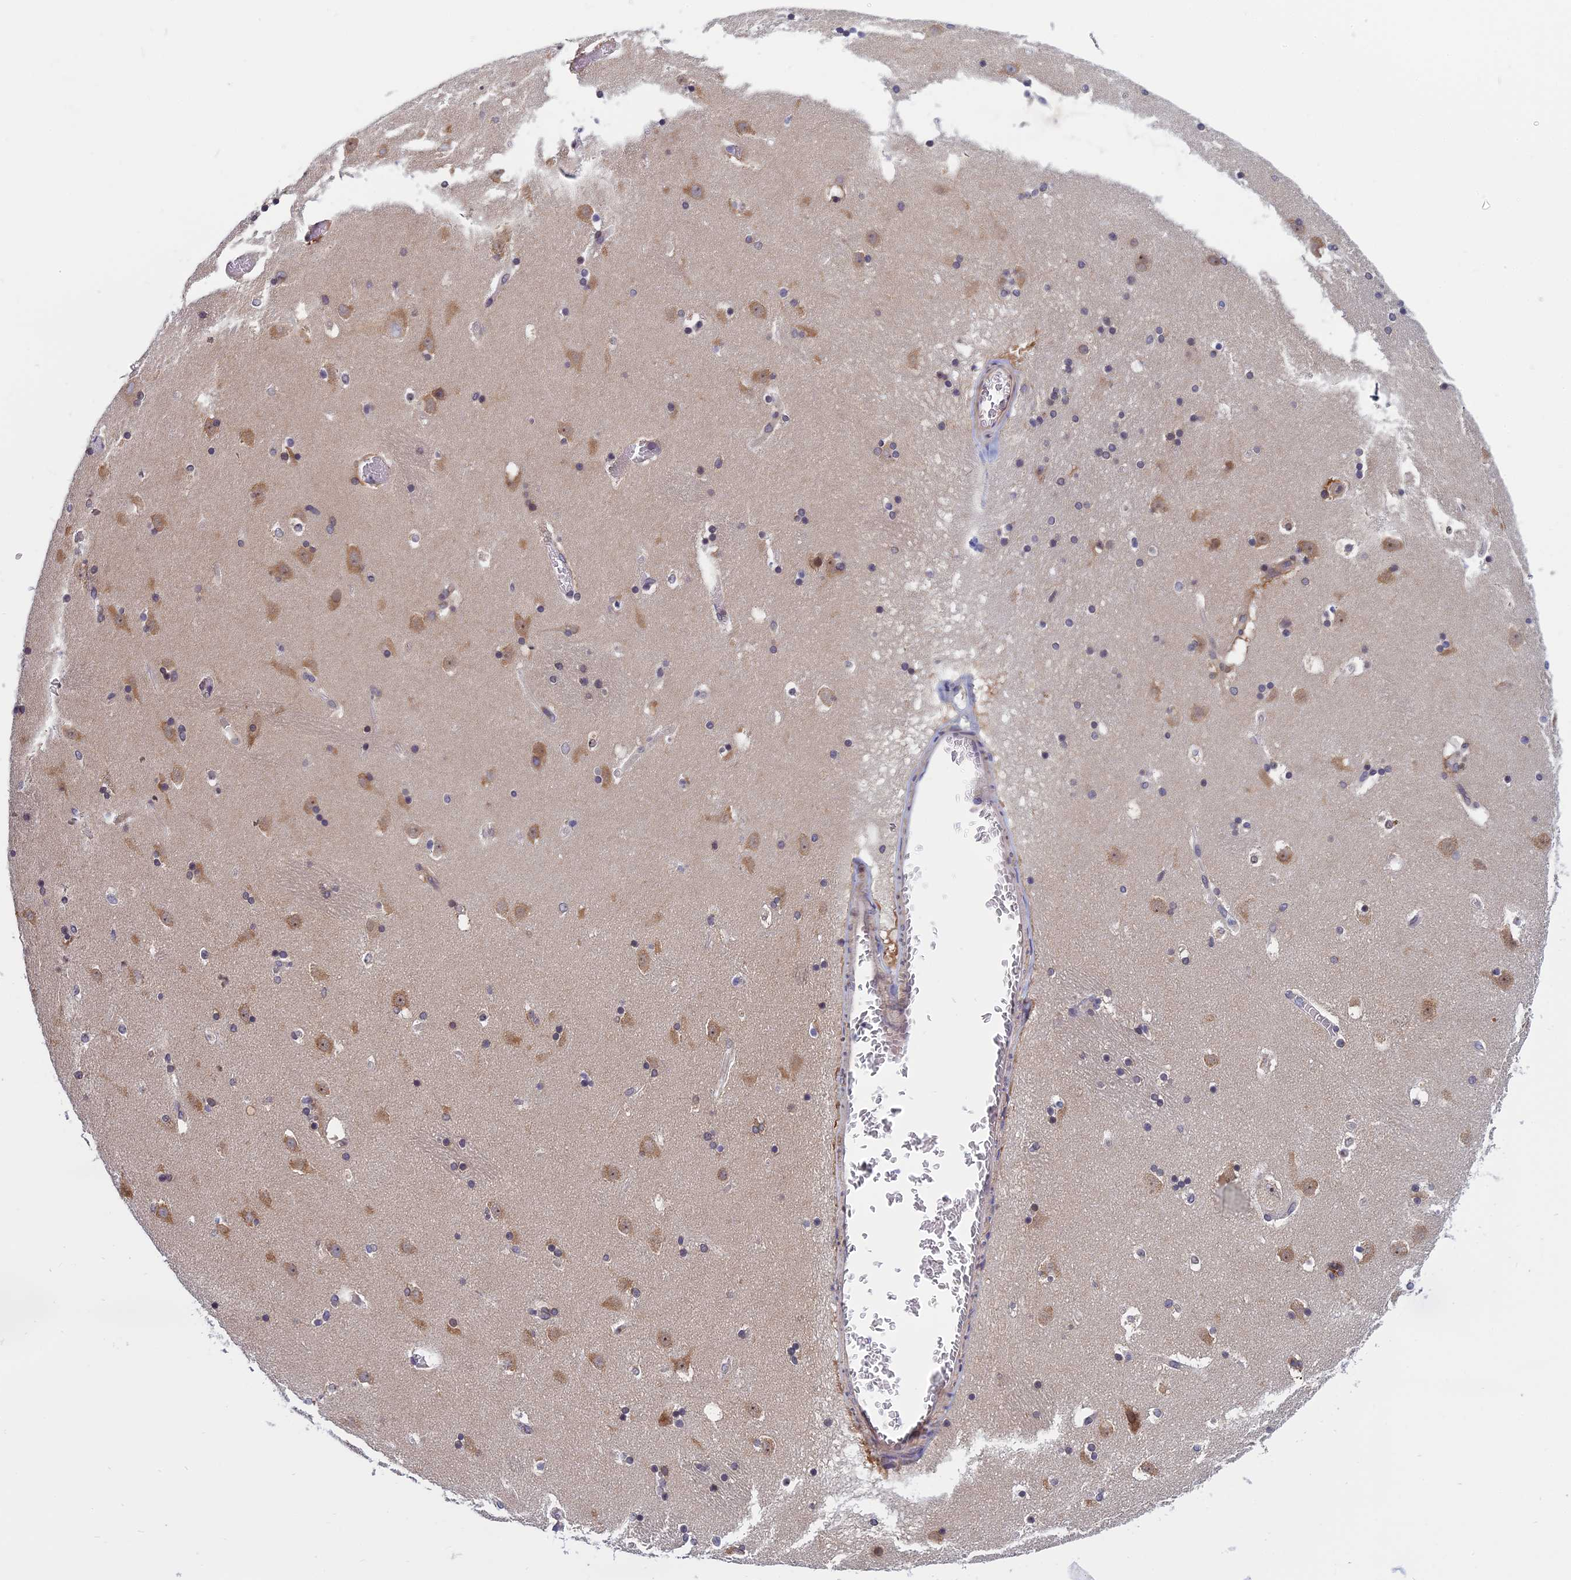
{"staining": {"intensity": "weak", "quantity": "<25%", "location": "cytoplasmic/membranous"}, "tissue": "caudate", "cell_type": "Glial cells", "image_type": "normal", "snomed": [{"axis": "morphology", "description": "Normal tissue, NOS"}, {"axis": "topography", "description": "Lateral ventricle wall"}], "caption": "An IHC micrograph of normal caudate is shown. There is no staining in glial cells of caudate.", "gene": "NAA10", "patient": {"sex": "male", "age": 45}}